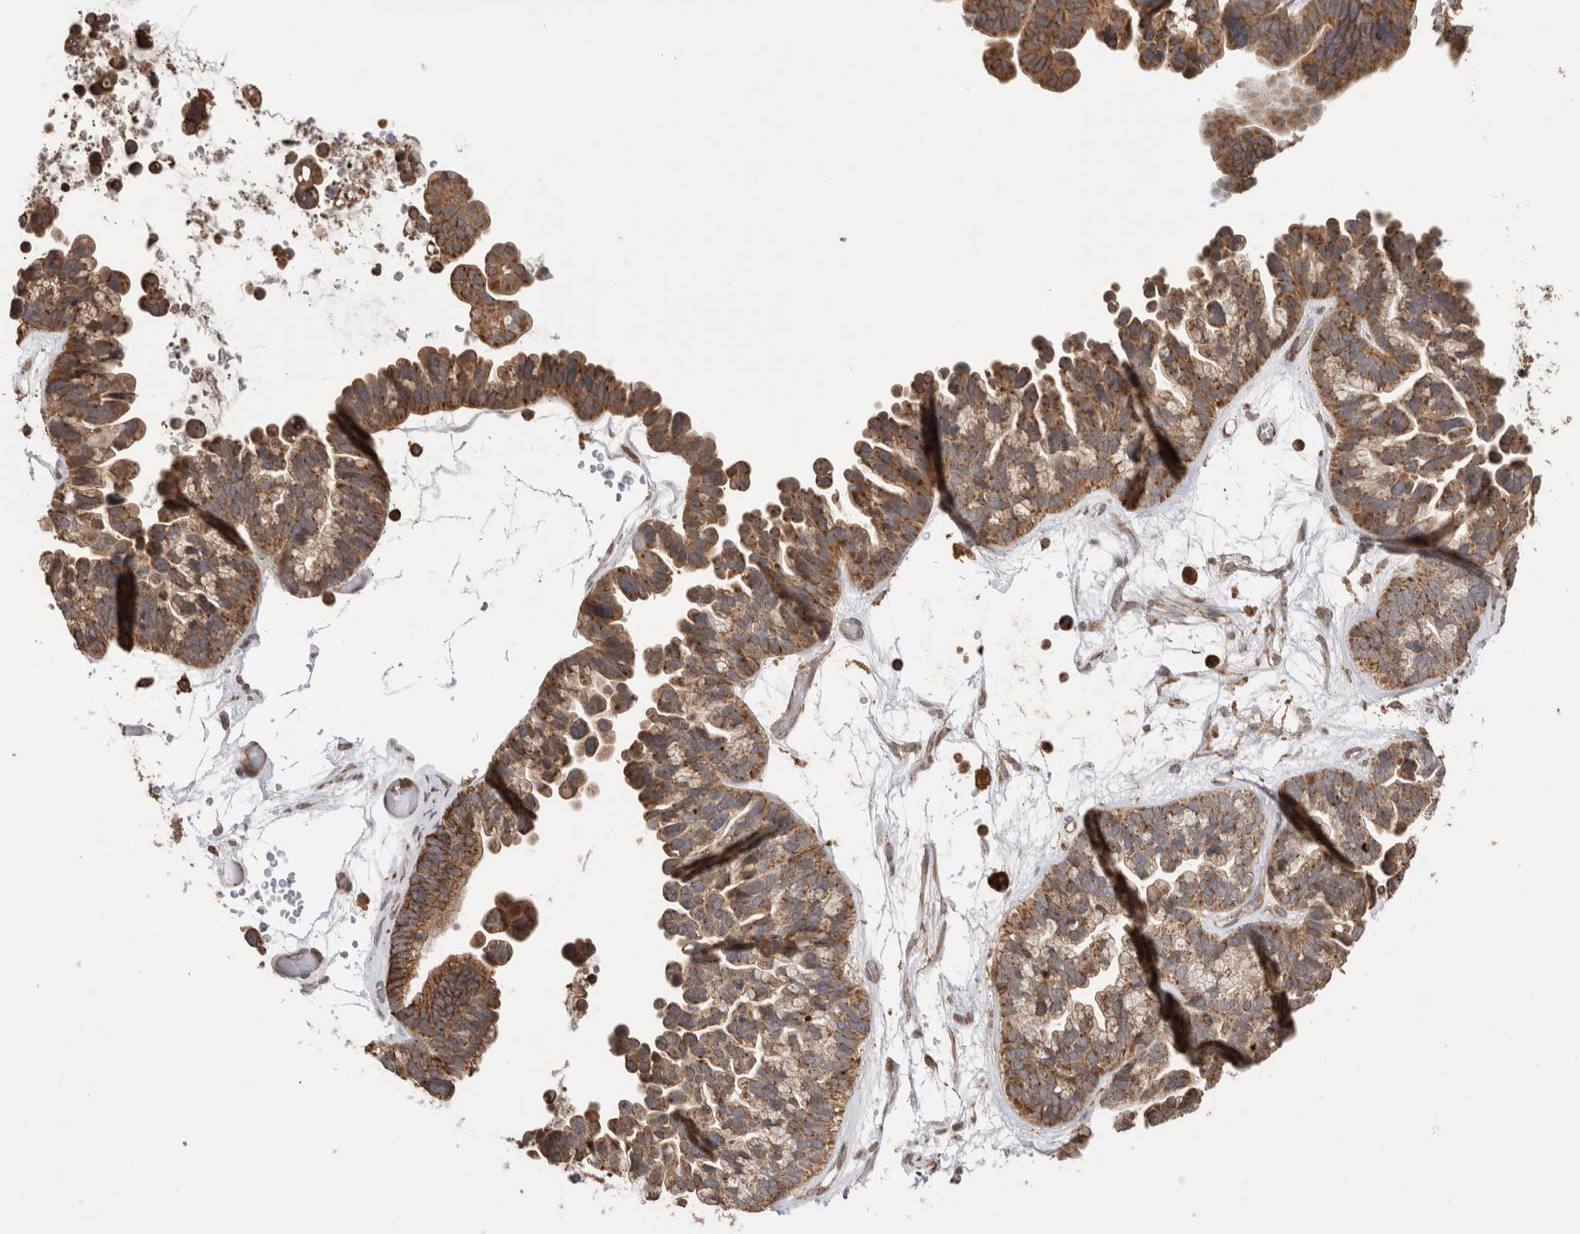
{"staining": {"intensity": "strong", "quantity": "25%-75%", "location": "cytoplasmic/membranous"}, "tissue": "ovarian cancer", "cell_type": "Tumor cells", "image_type": "cancer", "snomed": [{"axis": "morphology", "description": "Cystadenocarcinoma, serous, NOS"}, {"axis": "topography", "description": "Ovary"}], "caption": "Immunohistochemical staining of human ovarian cancer displays high levels of strong cytoplasmic/membranous expression in approximately 25%-75% of tumor cells. (DAB (3,3'-diaminobenzidine) = brown stain, brightfield microscopy at high magnification).", "gene": "IMMP2L", "patient": {"sex": "female", "age": 56}}